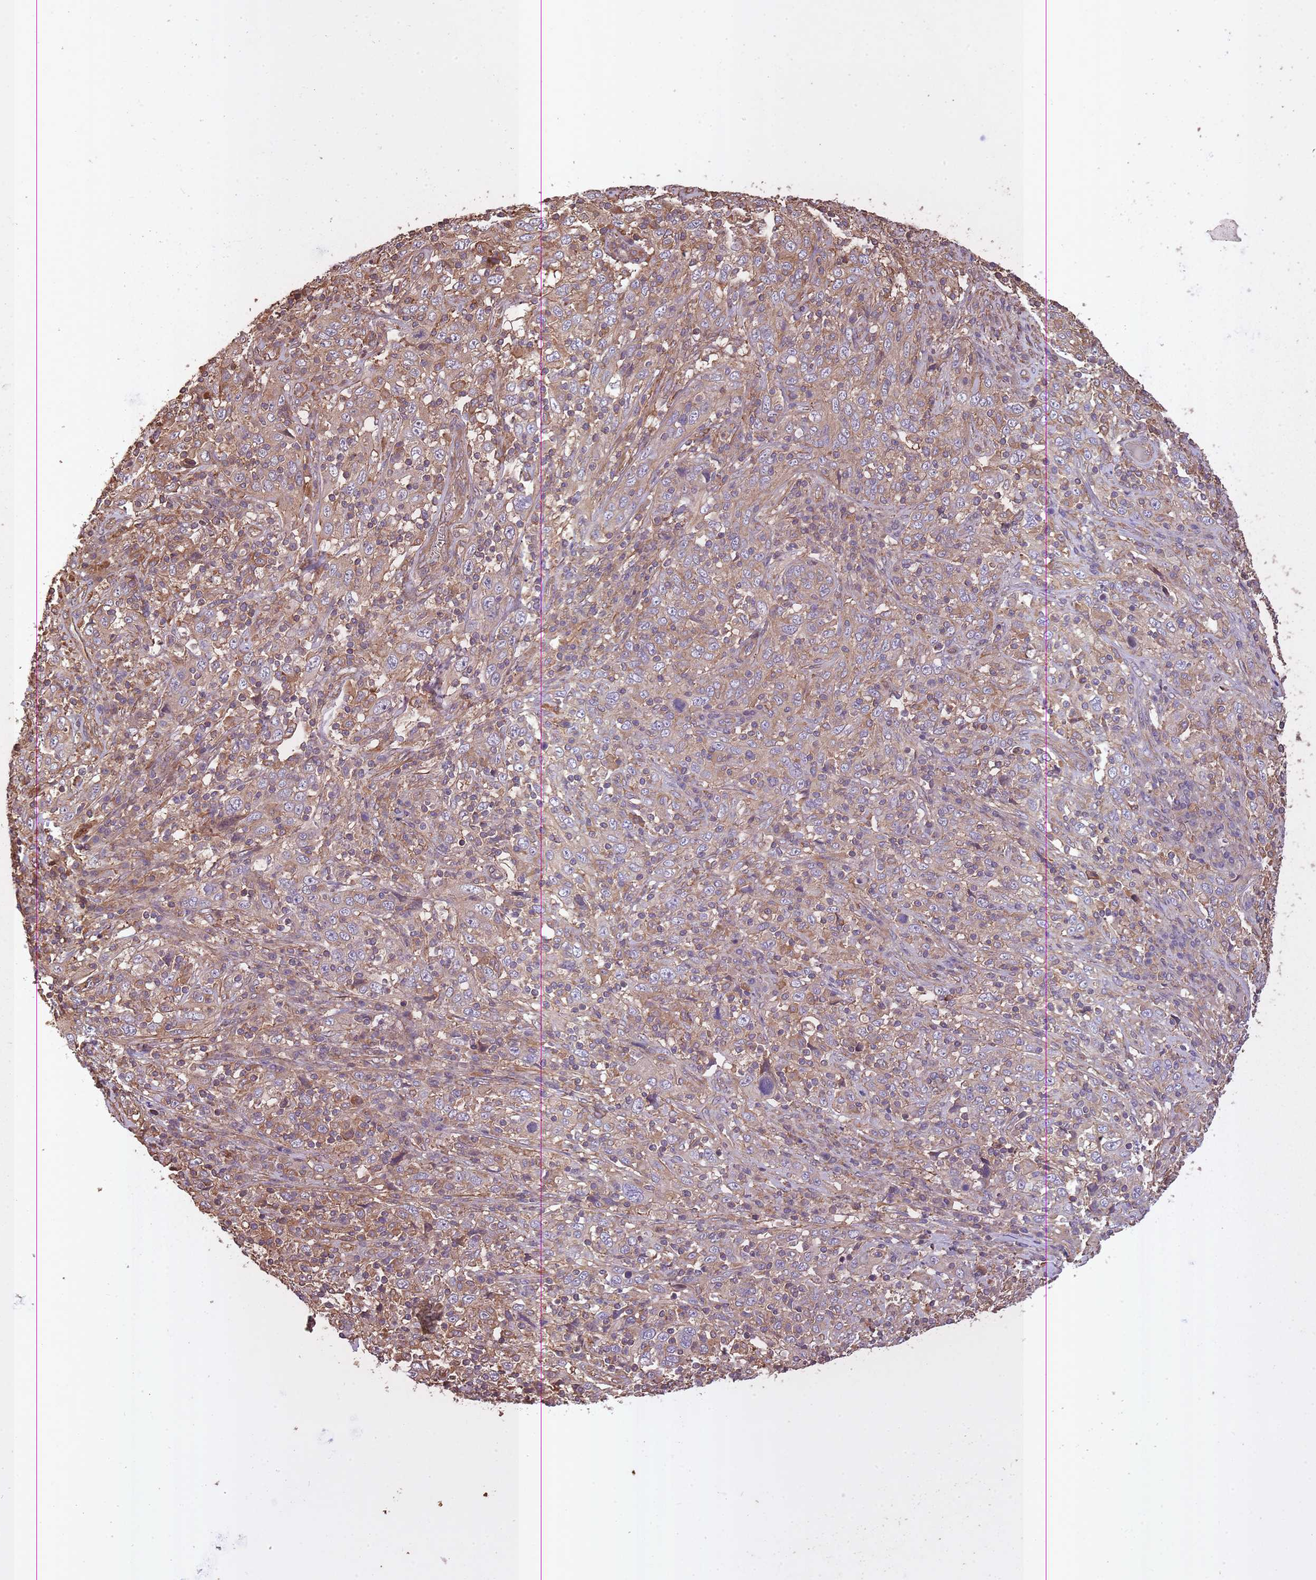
{"staining": {"intensity": "moderate", "quantity": ">75%", "location": "cytoplasmic/membranous"}, "tissue": "cervical cancer", "cell_type": "Tumor cells", "image_type": "cancer", "snomed": [{"axis": "morphology", "description": "Squamous cell carcinoma, NOS"}, {"axis": "topography", "description": "Cervix"}], "caption": "There is medium levels of moderate cytoplasmic/membranous positivity in tumor cells of squamous cell carcinoma (cervical), as demonstrated by immunohistochemical staining (brown color).", "gene": "ARMH3", "patient": {"sex": "female", "age": 46}}